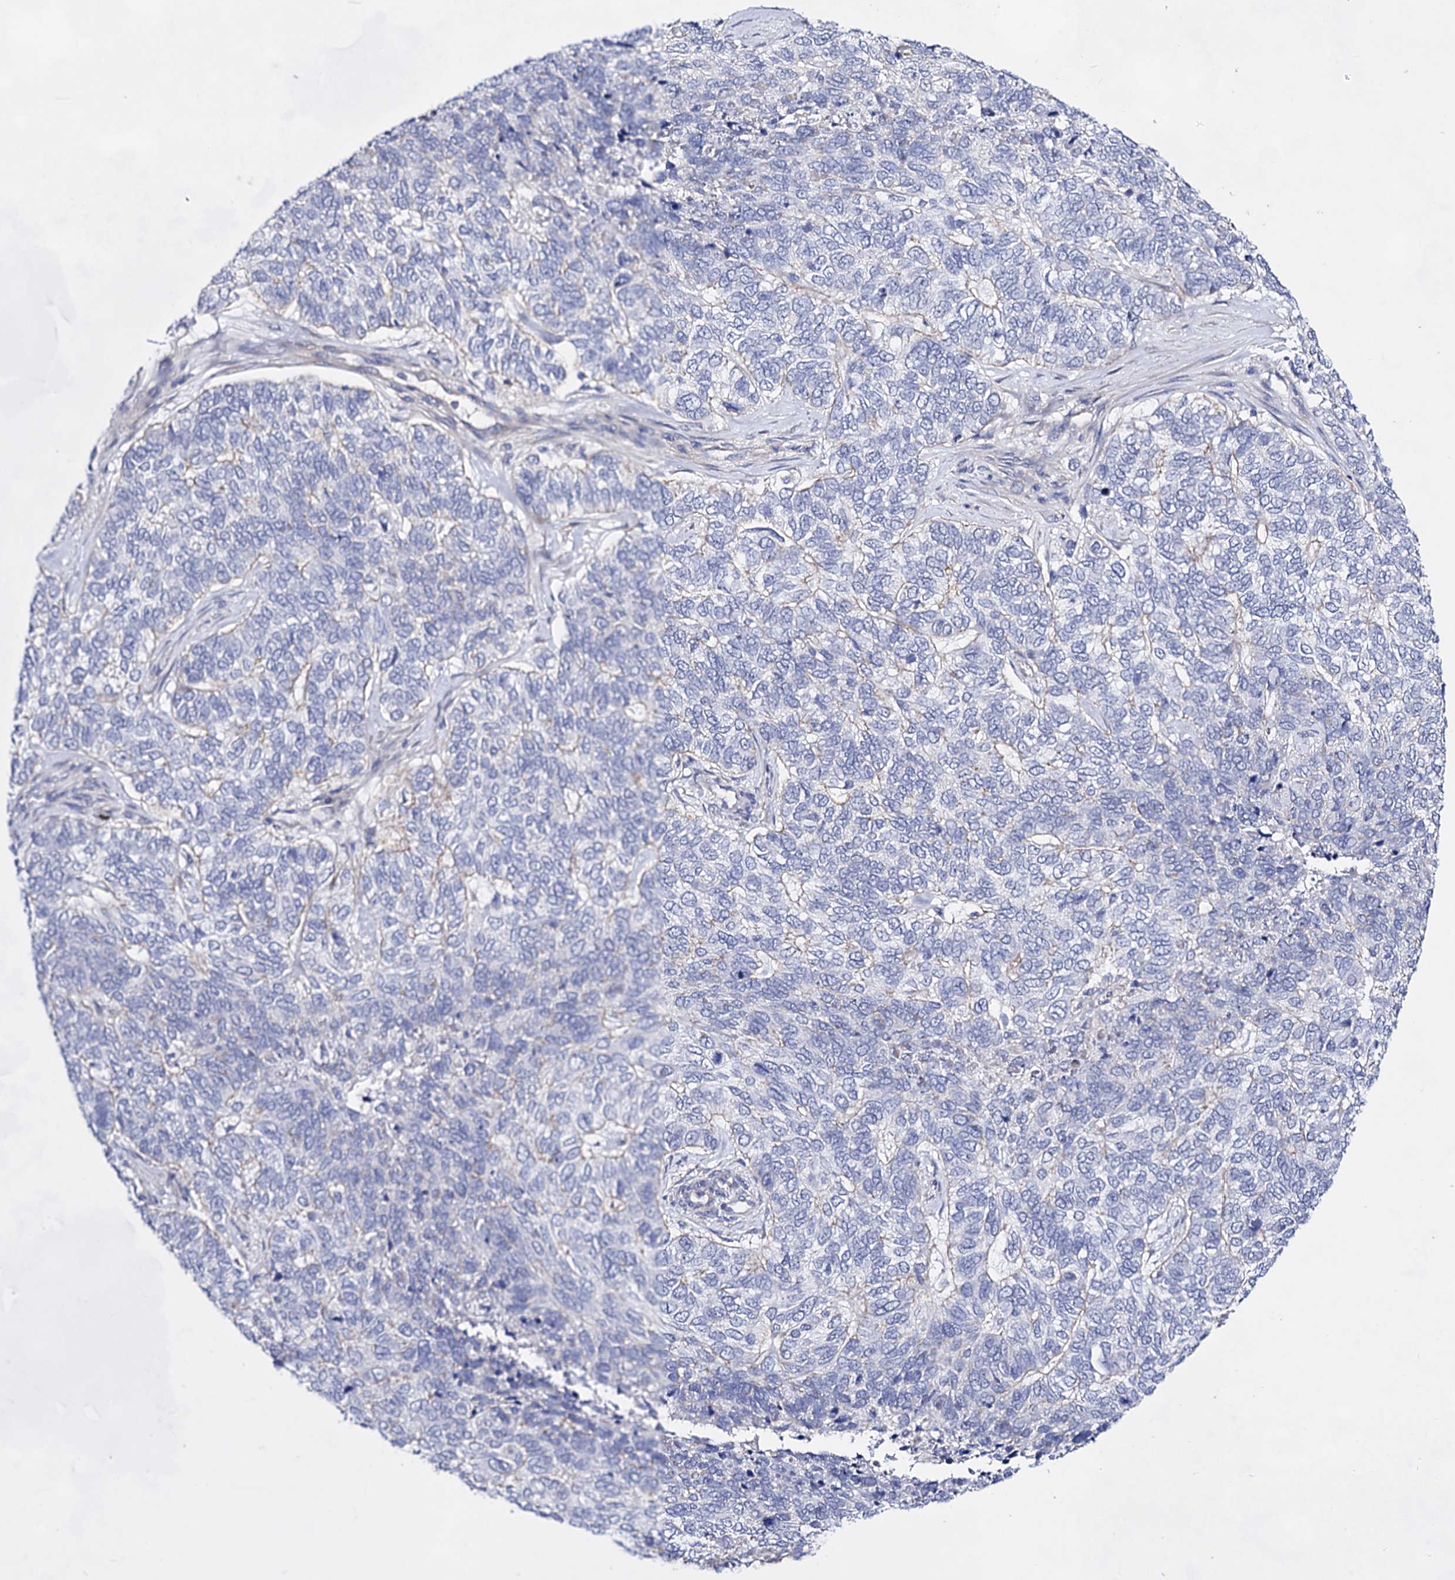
{"staining": {"intensity": "negative", "quantity": "none", "location": "none"}, "tissue": "skin cancer", "cell_type": "Tumor cells", "image_type": "cancer", "snomed": [{"axis": "morphology", "description": "Basal cell carcinoma"}, {"axis": "topography", "description": "Skin"}], "caption": "High power microscopy micrograph of an immunohistochemistry histopathology image of skin cancer (basal cell carcinoma), revealing no significant expression in tumor cells.", "gene": "PLIN1", "patient": {"sex": "female", "age": 65}}